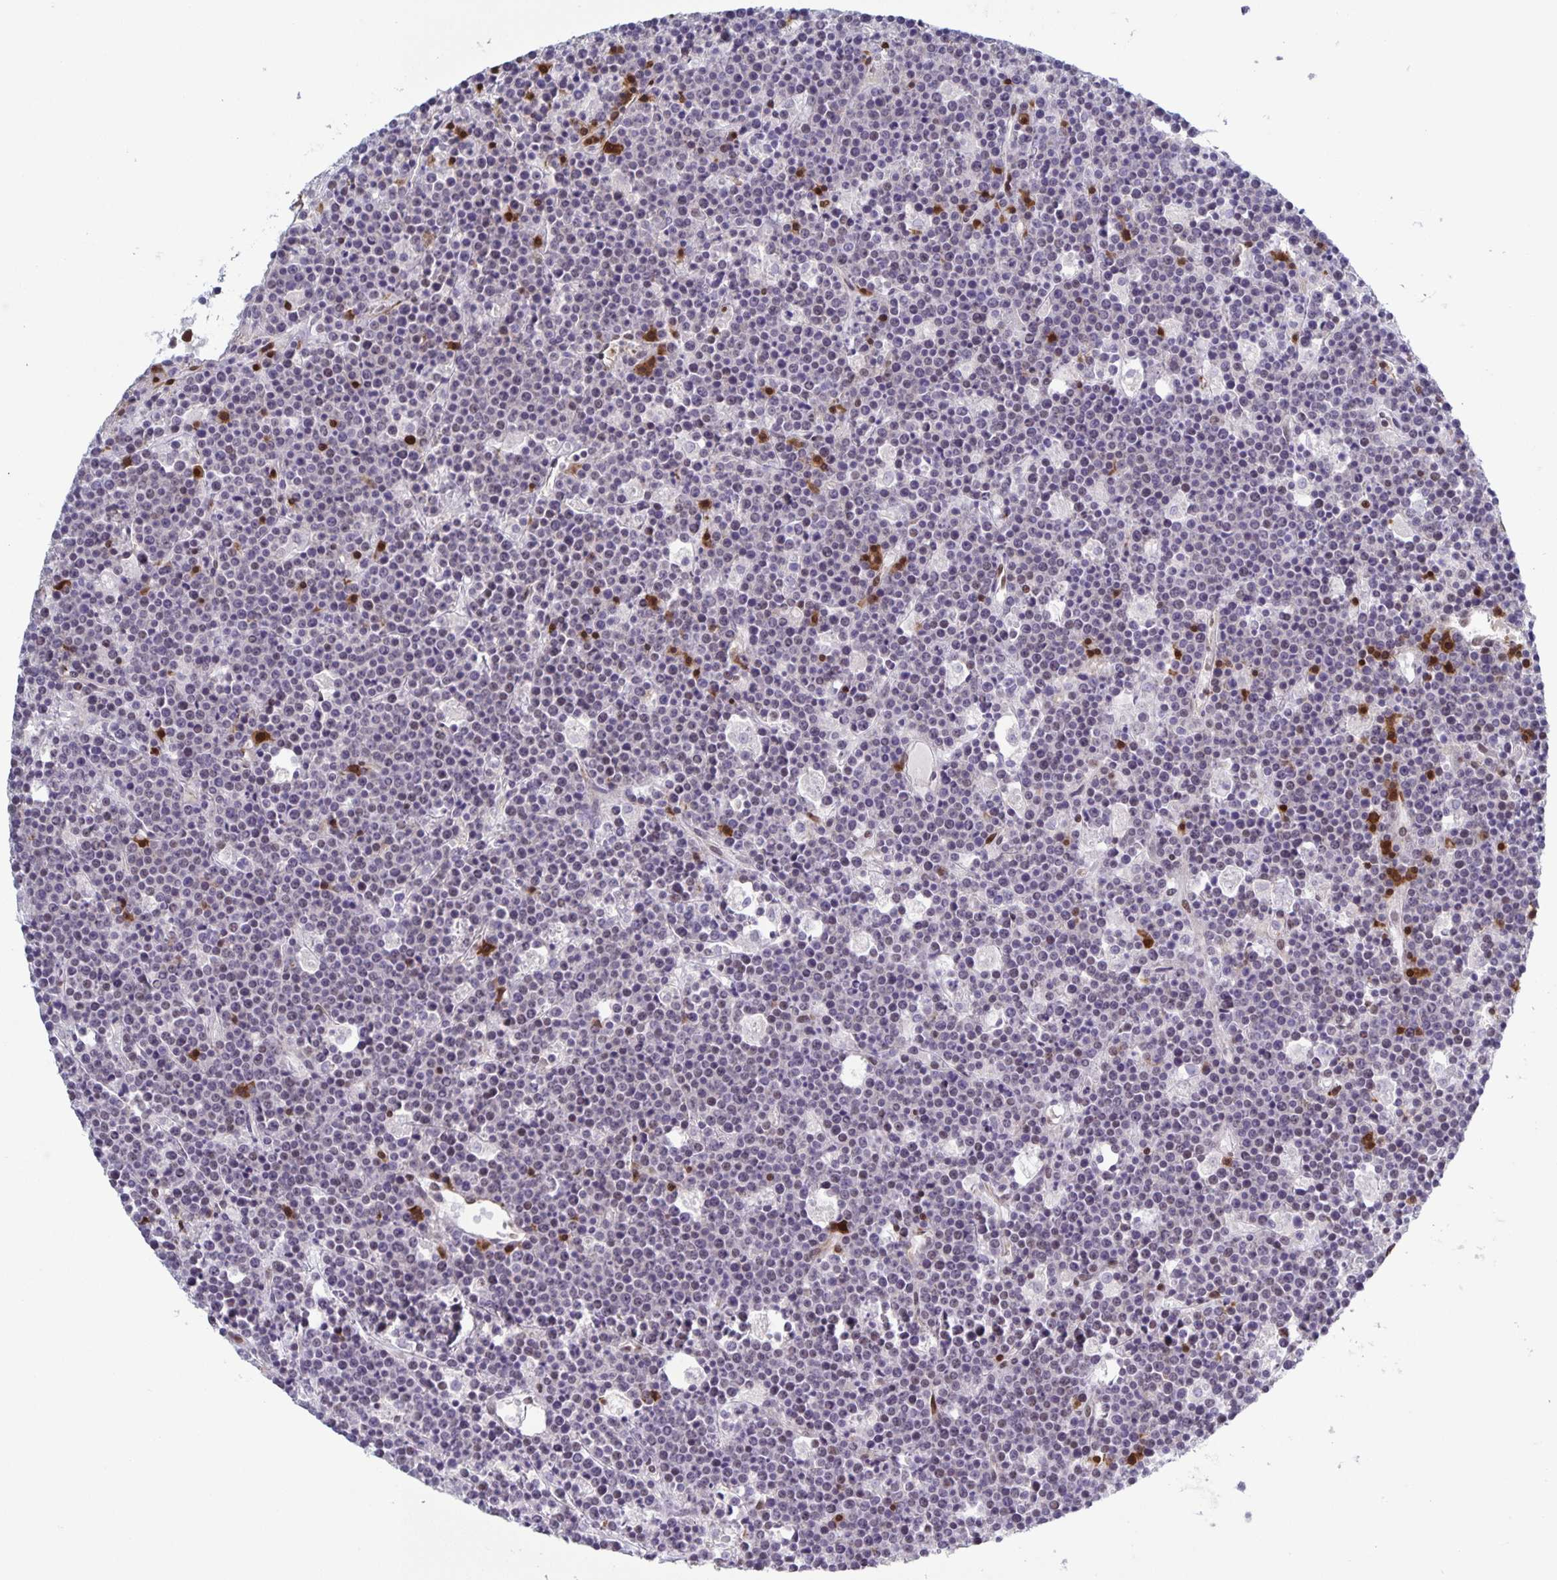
{"staining": {"intensity": "negative", "quantity": "none", "location": "none"}, "tissue": "lymphoma", "cell_type": "Tumor cells", "image_type": "cancer", "snomed": [{"axis": "morphology", "description": "Malignant lymphoma, non-Hodgkin's type, High grade"}, {"axis": "topography", "description": "Ovary"}], "caption": "Immunohistochemistry of human lymphoma exhibits no staining in tumor cells. (DAB immunohistochemistry with hematoxylin counter stain).", "gene": "JUND", "patient": {"sex": "female", "age": 56}}